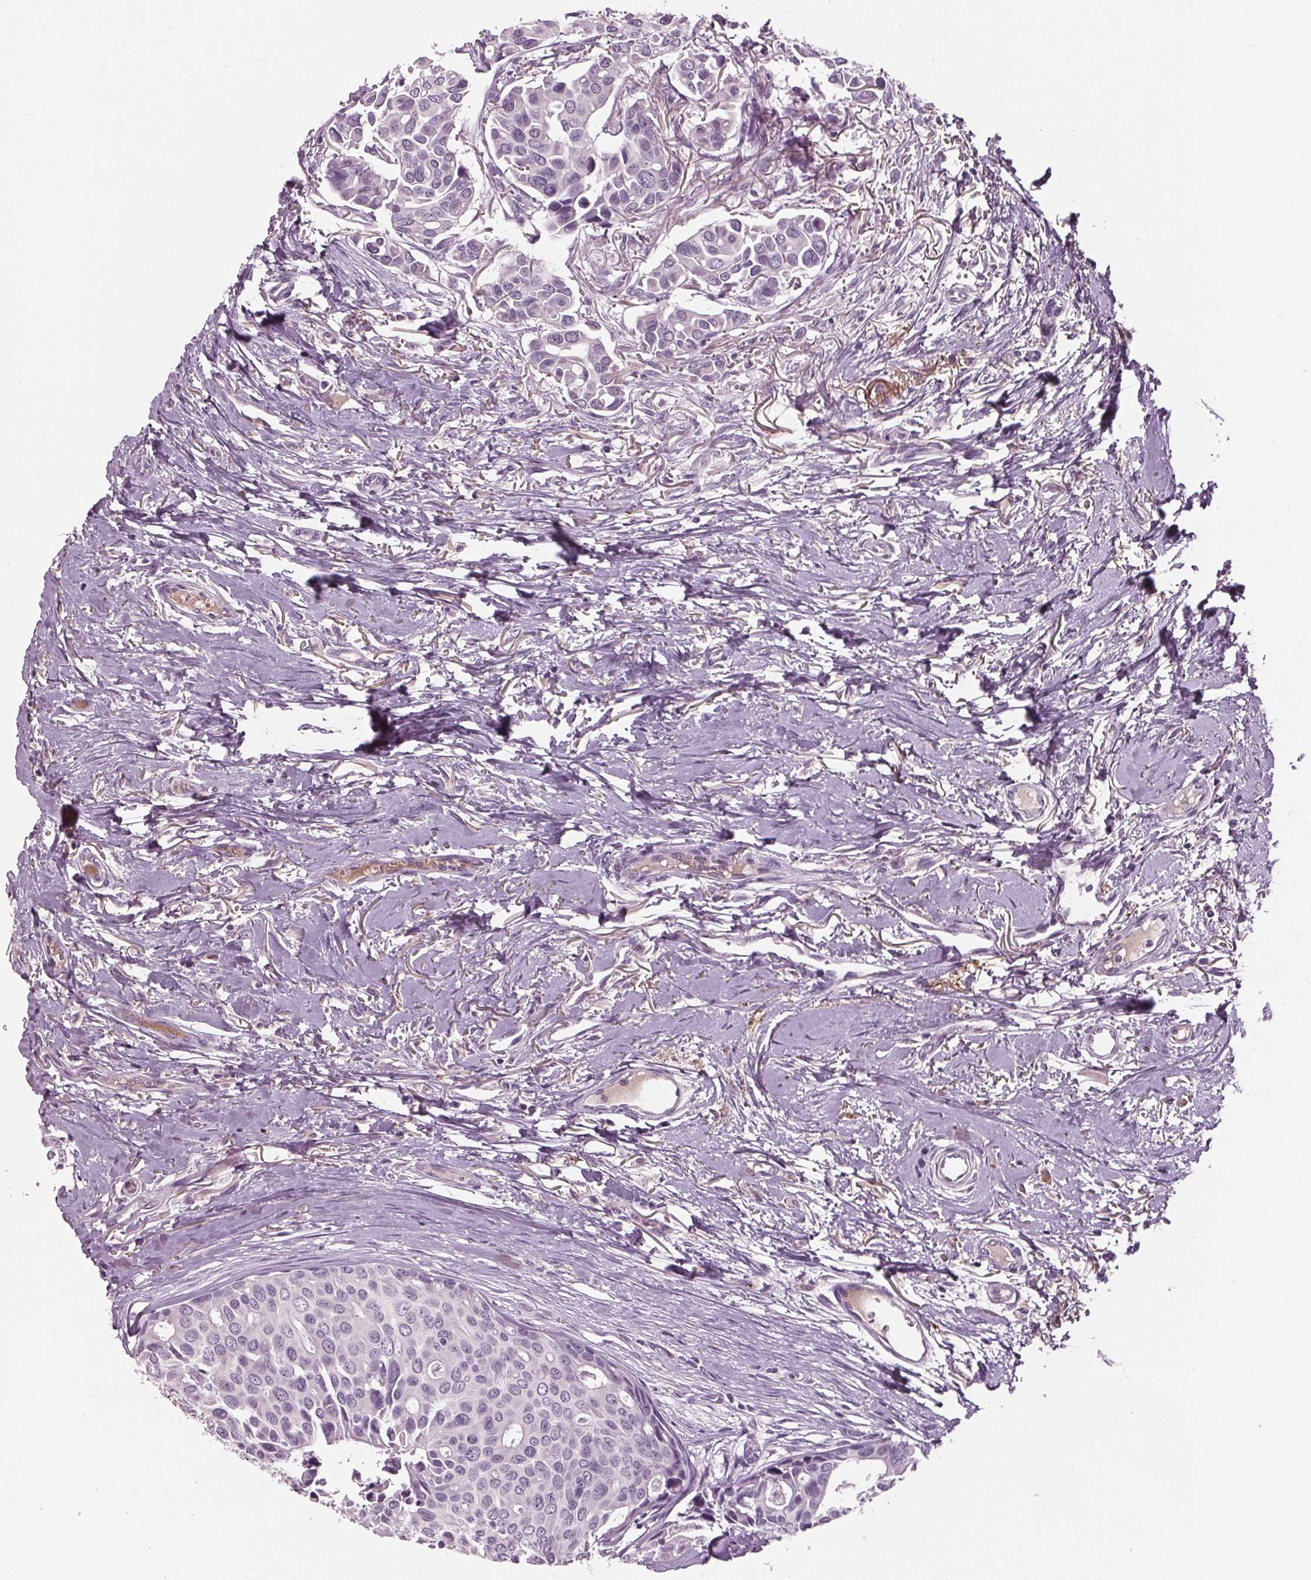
{"staining": {"intensity": "negative", "quantity": "none", "location": "none"}, "tissue": "breast cancer", "cell_type": "Tumor cells", "image_type": "cancer", "snomed": [{"axis": "morphology", "description": "Duct carcinoma"}, {"axis": "topography", "description": "Breast"}], "caption": "A micrograph of breast cancer stained for a protein reveals no brown staining in tumor cells.", "gene": "AMBP", "patient": {"sex": "female", "age": 54}}